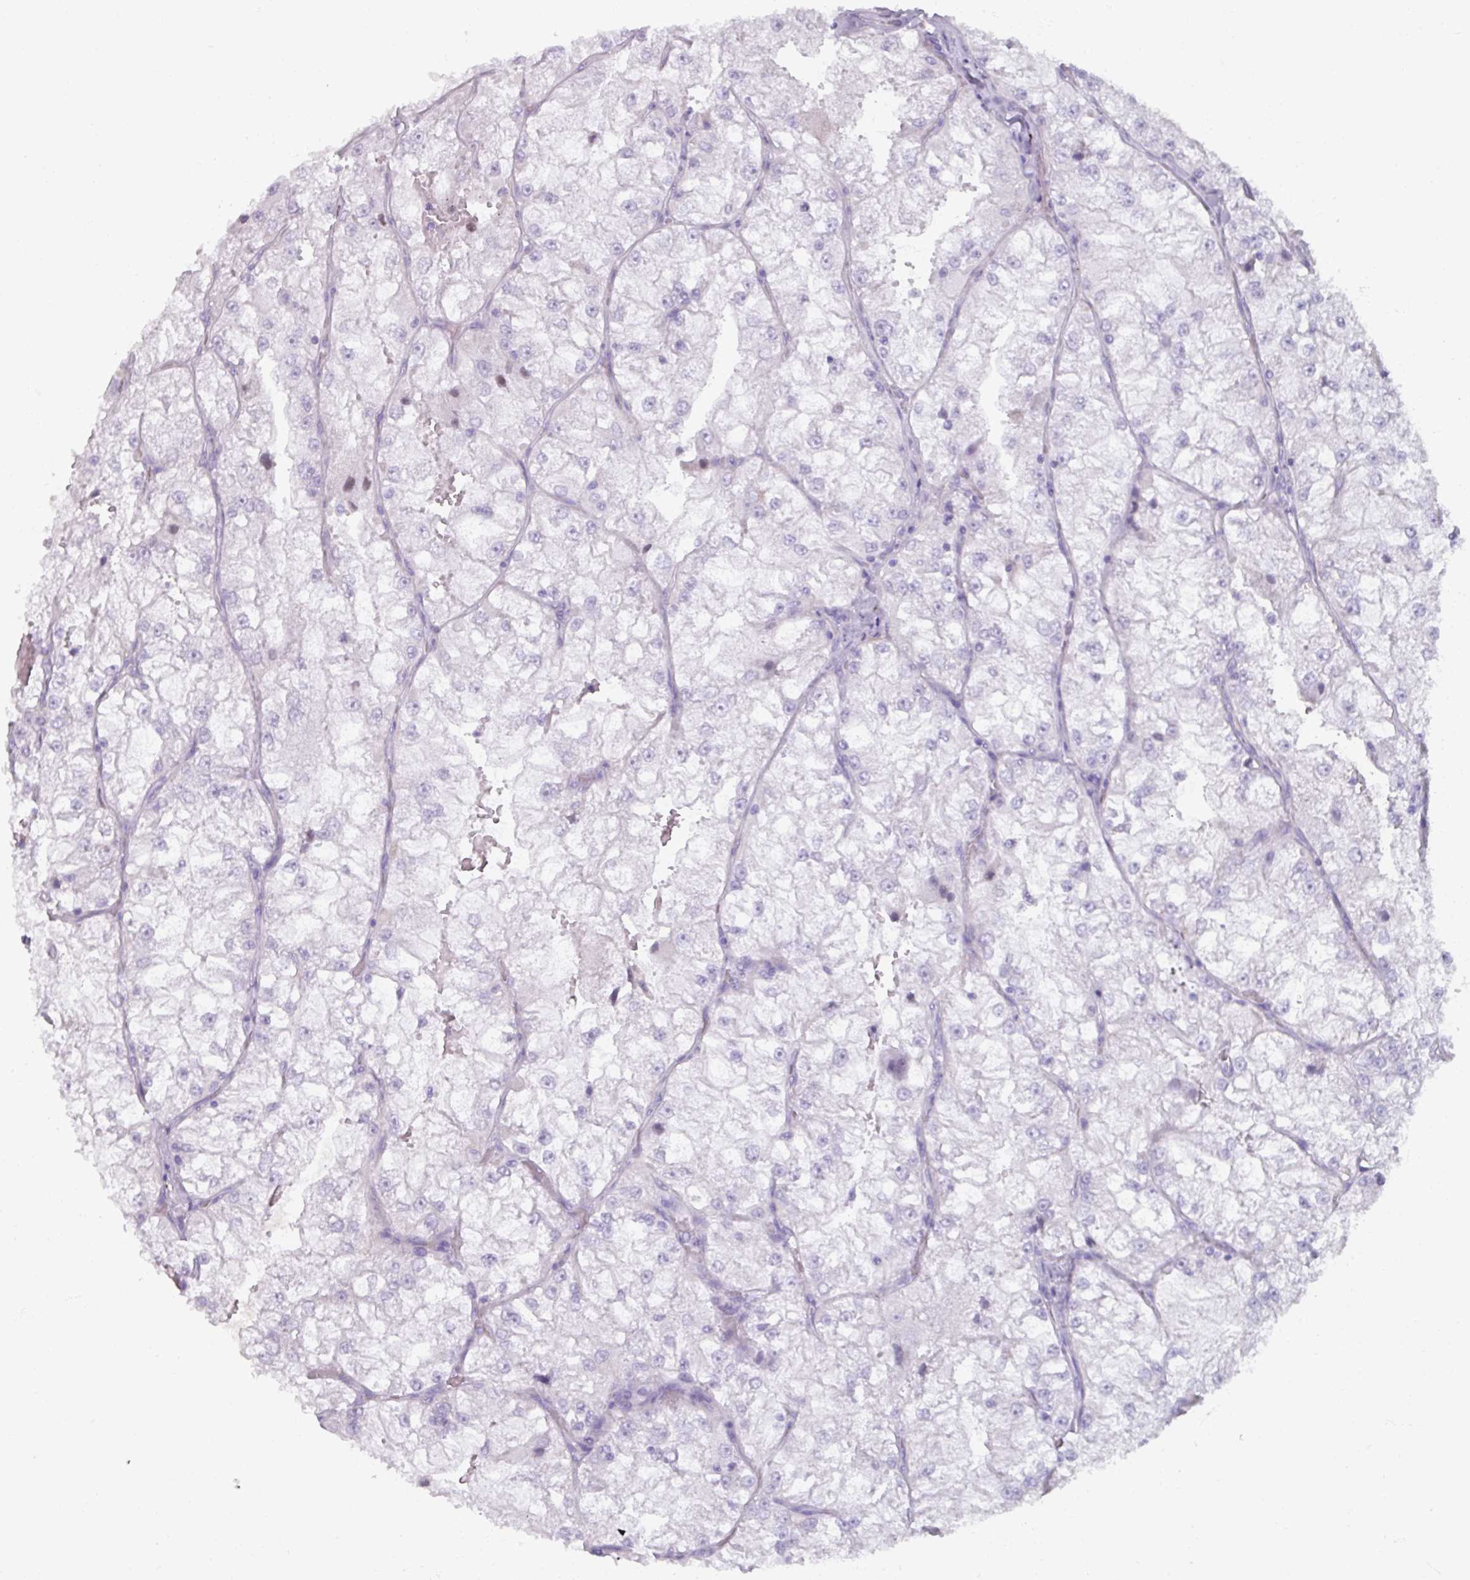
{"staining": {"intensity": "negative", "quantity": "none", "location": "none"}, "tissue": "renal cancer", "cell_type": "Tumor cells", "image_type": "cancer", "snomed": [{"axis": "morphology", "description": "Adenocarcinoma, NOS"}, {"axis": "topography", "description": "Kidney"}], "caption": "Immunohistochemistry photomicrograph of neoplastic tissue: renal adenocarcinoma stained with DAB exhibits no significant protein staining in tumor cells. (DAB (3,3'-diaminobenzidine) IHC with hematoxylin counter stain).", "gene": "SPESP1", "patient": {"sex": "female", "age": 72}}